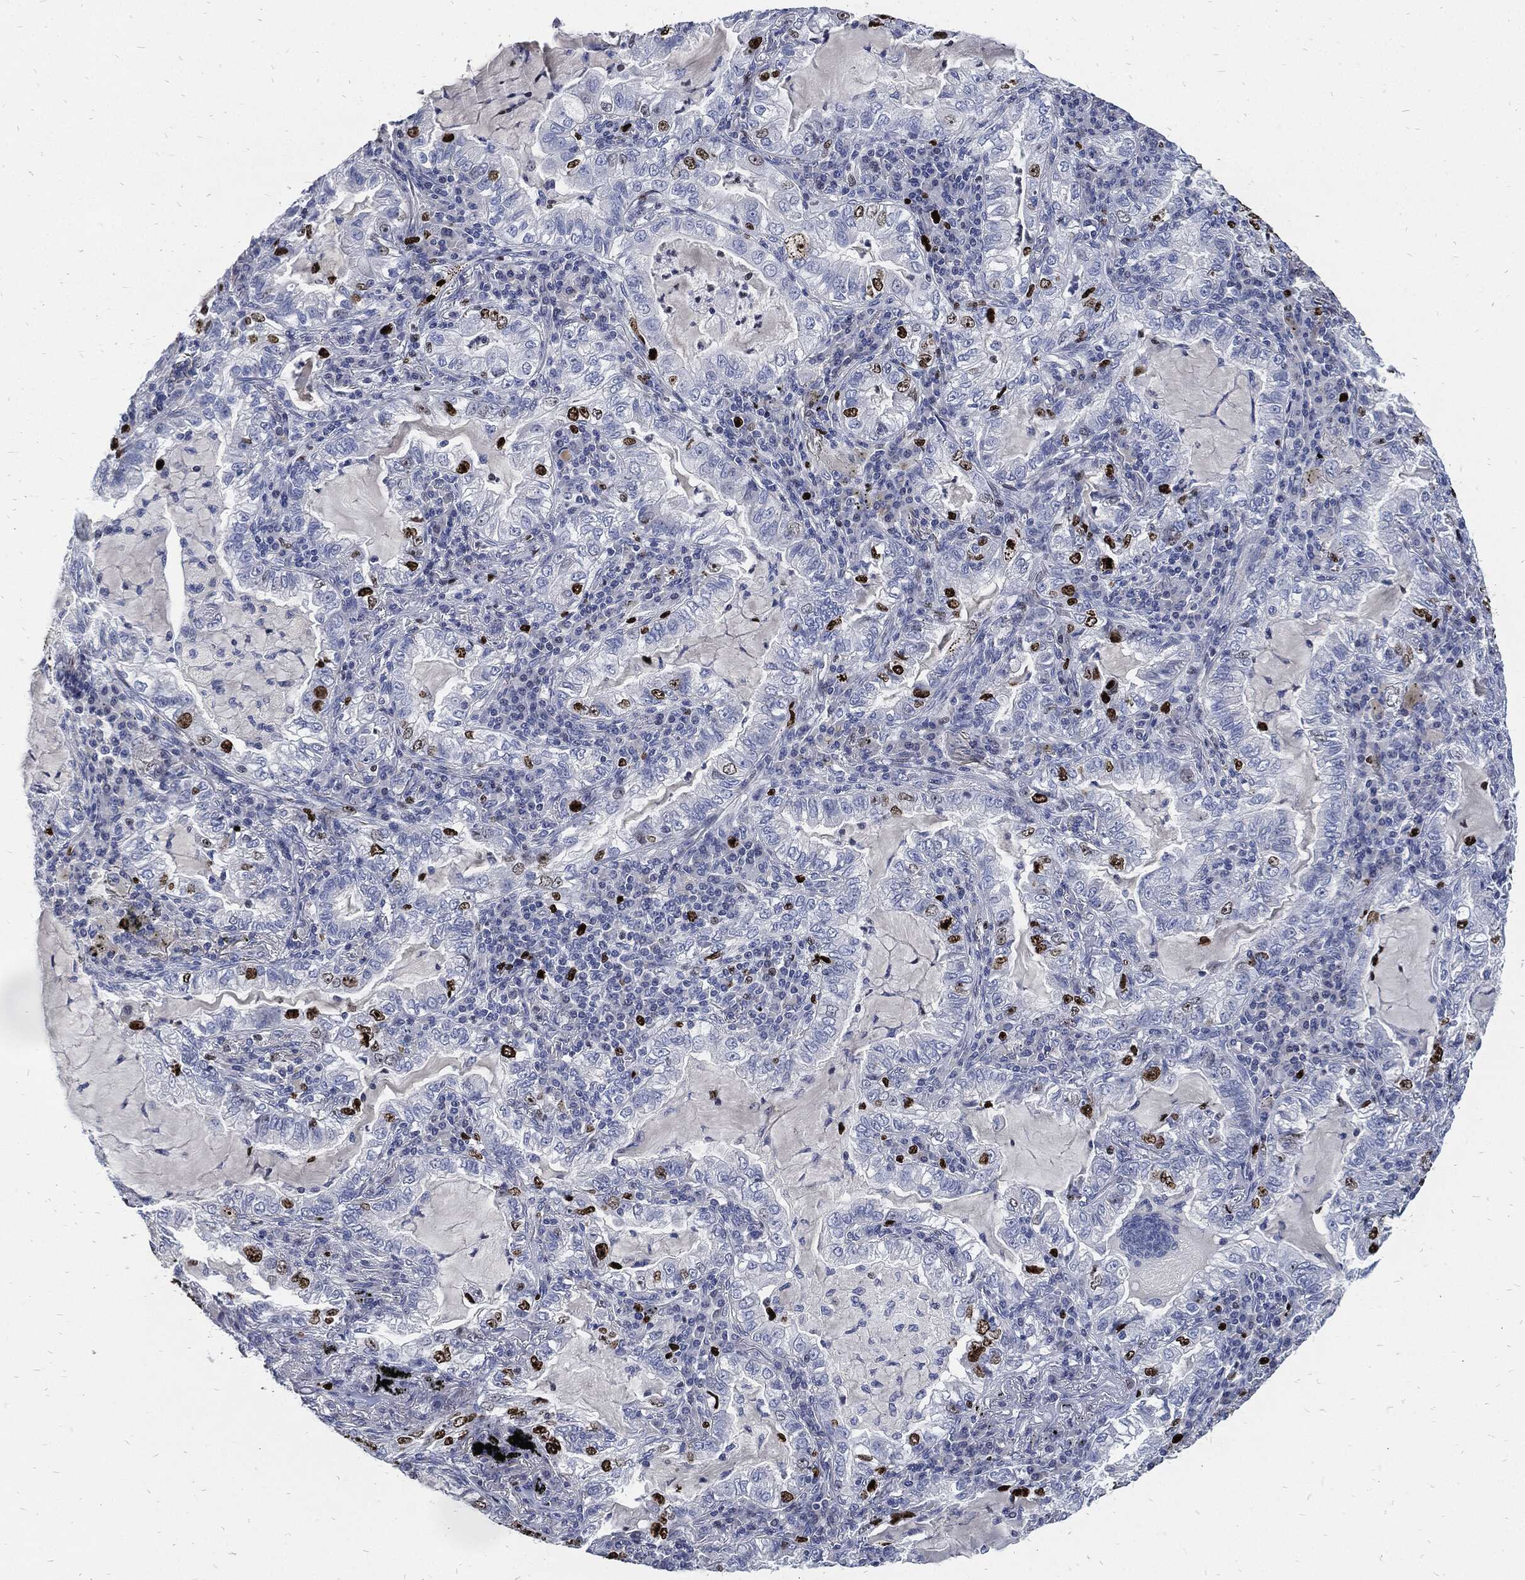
{"staining": {"intensity": "strong", "quantity": "<25%", "location": "nuclear"}, "tissue": "lung cancer", "cell_type": "Tumor cells", "image_type": "cancer", "snomed": [{"axis": "morphology", "description": "Adenocarcinoma, NOS"}, {"axis": "topography", "description": "Lung"}], "caption": "Adenocarcinoma (lung) stained with immunohistochemistry (IHC) shows strong nuclear expression in approximately <25% of tumor cells.", "gene": "MKI67", "patient": {"sex": "female", "age": 73}}